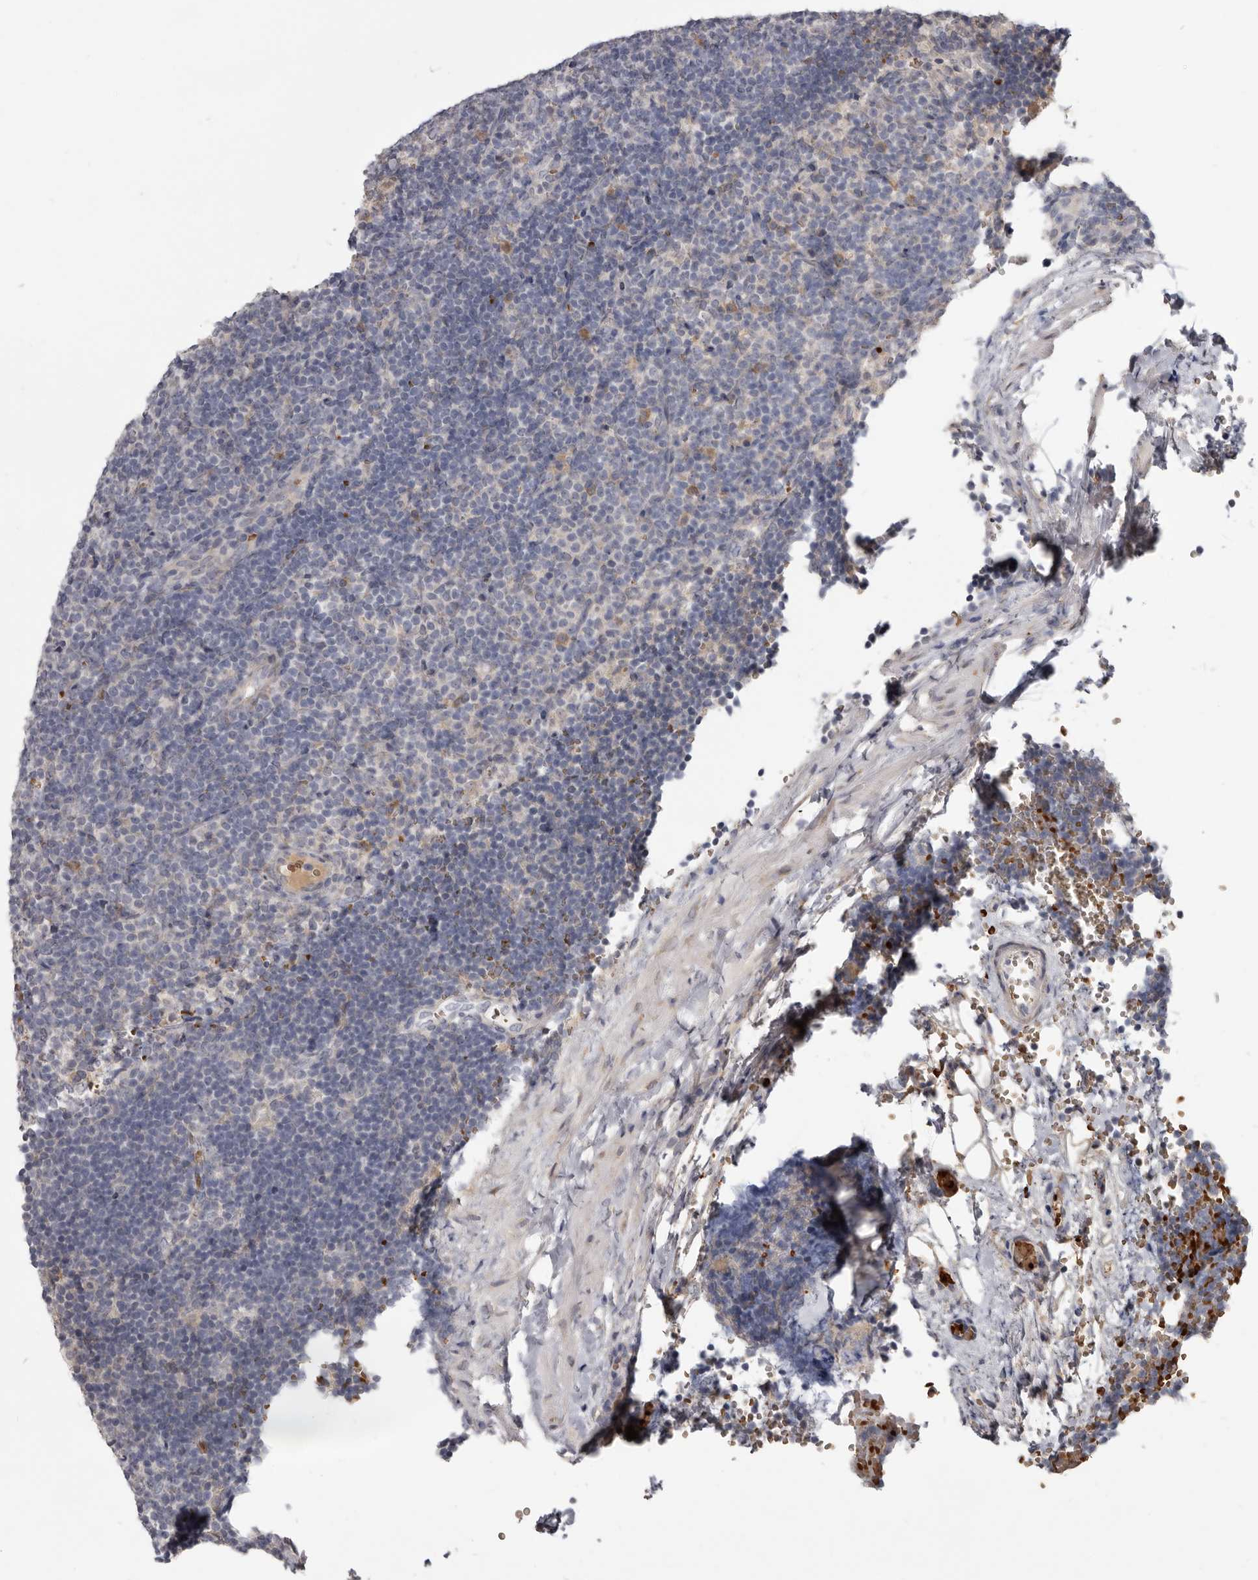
{"staining": {"intensity": "weak", "quantity": "<25%", "location": "cytoplasmic/membranous"}, "tissue": "lymphoma", "cell_type": "Tumor cells", "image_type": "cancer", "snomed": [{"axis": "morphology", "description": "Hodgkin's disease, NOS"}, {"axis": "topography", "description": "Lymph node"}], "caption": "Tumor cells are negative for brown protein staining in lymphoma. (DAB IHC visualized using brightfield microscopy, high magnification).", "gene": "NENF", "patient": {"sex": "female", "age": 57}}